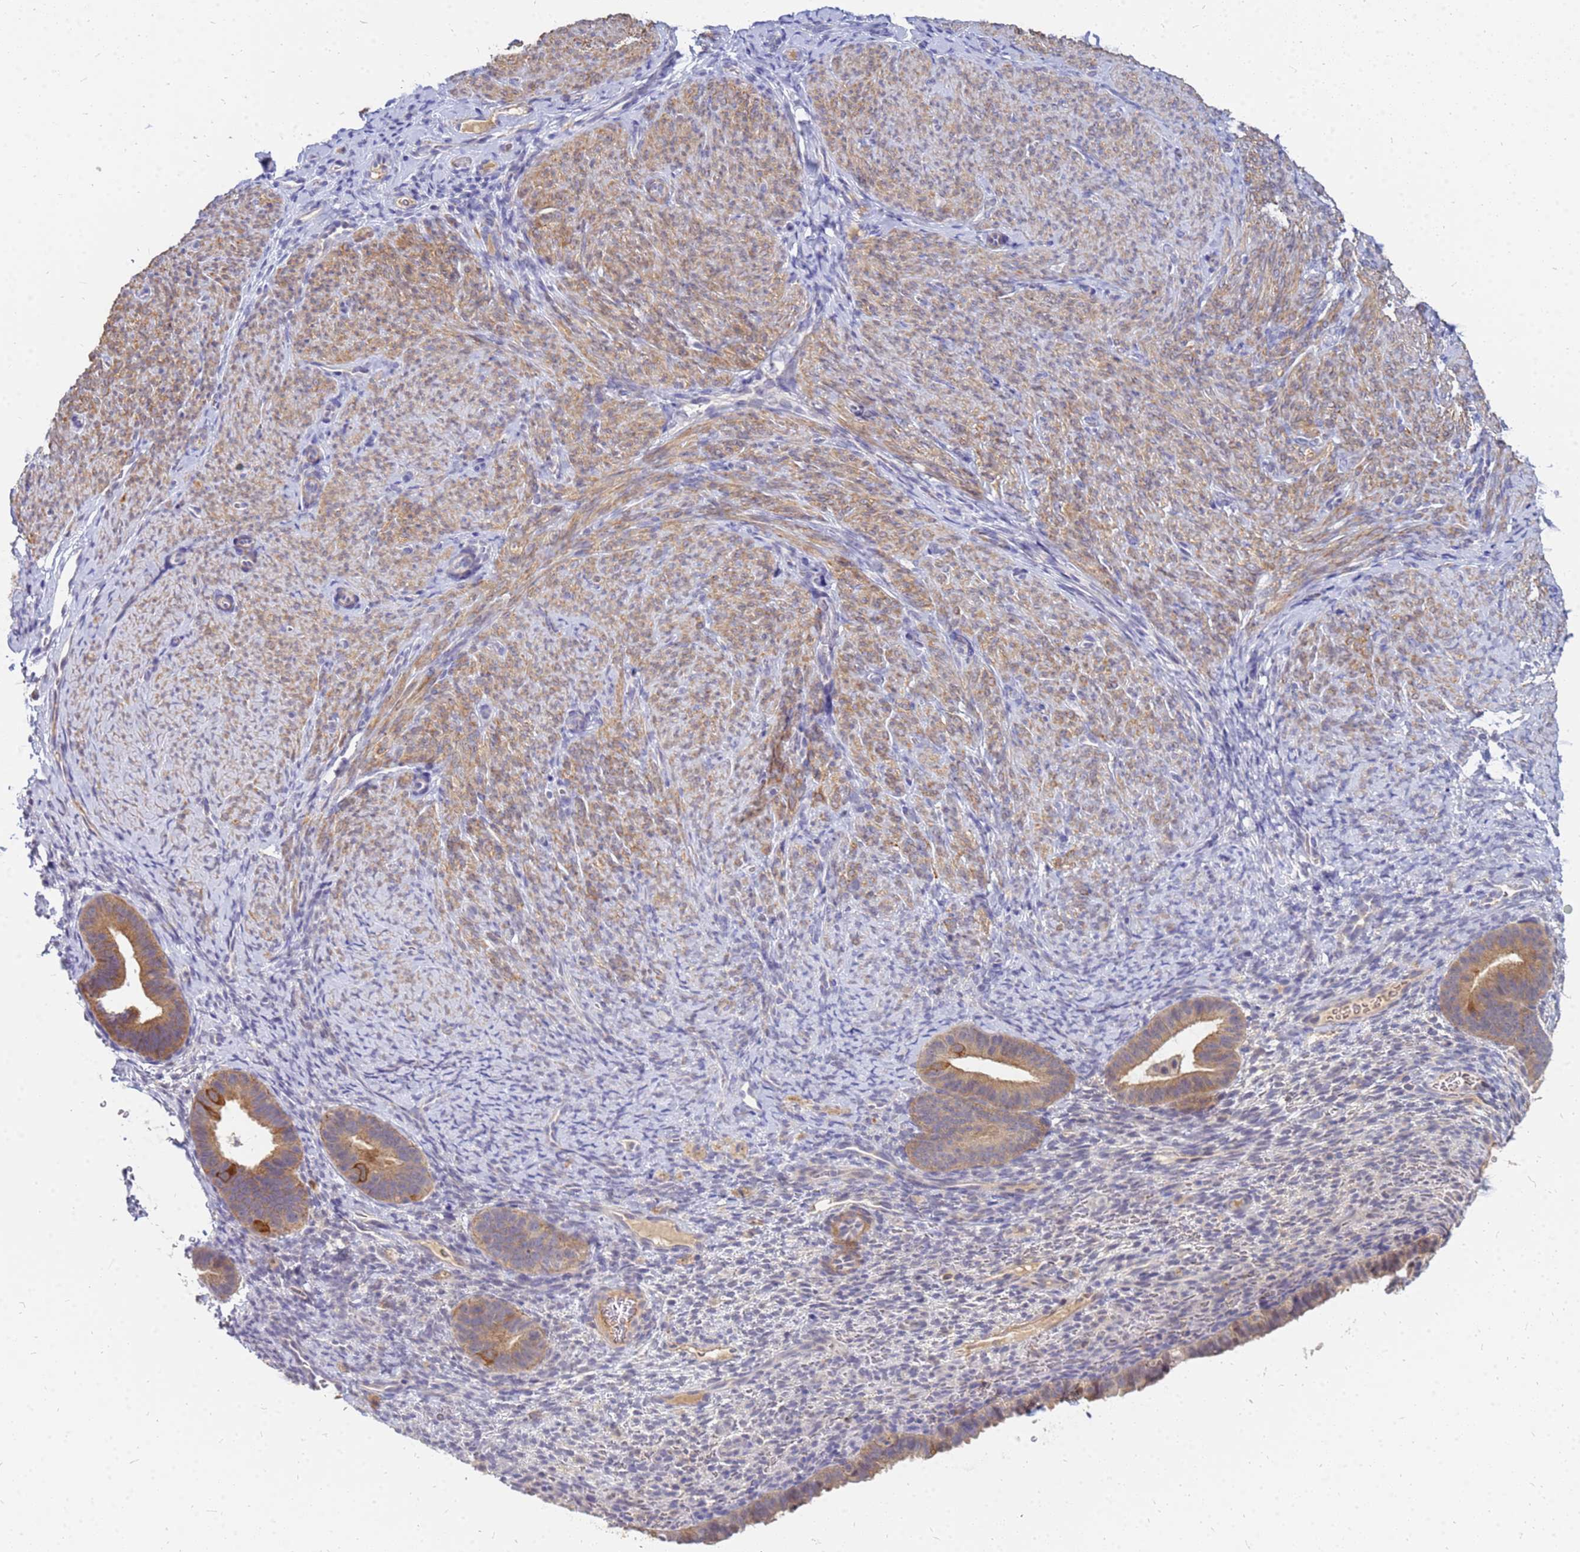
{"staining": {"intensity": "weak", "quantity": "<25%", "location": "cytoplasmic/membranous,nuclear"}, "tissue": "endometrium", "cell_type": "Cells in endometrial stroma", "image_type": "normal", "snomed": [{"axis": "morphology", "description": "Normal tissue, NOS"}, {"axis": "topography", "description": "Endometrium"}], "caption": "Cells in endometrial stroma show no significant positivity in benign endometrium. The staining was performed using DAB to visualize the protein expression in brown, while the nuclei were stained in blue with hematoxylin (Magnification: 20x).", "gene": "SRGAP3", "patient": {"sex": "female", "age": 65}}